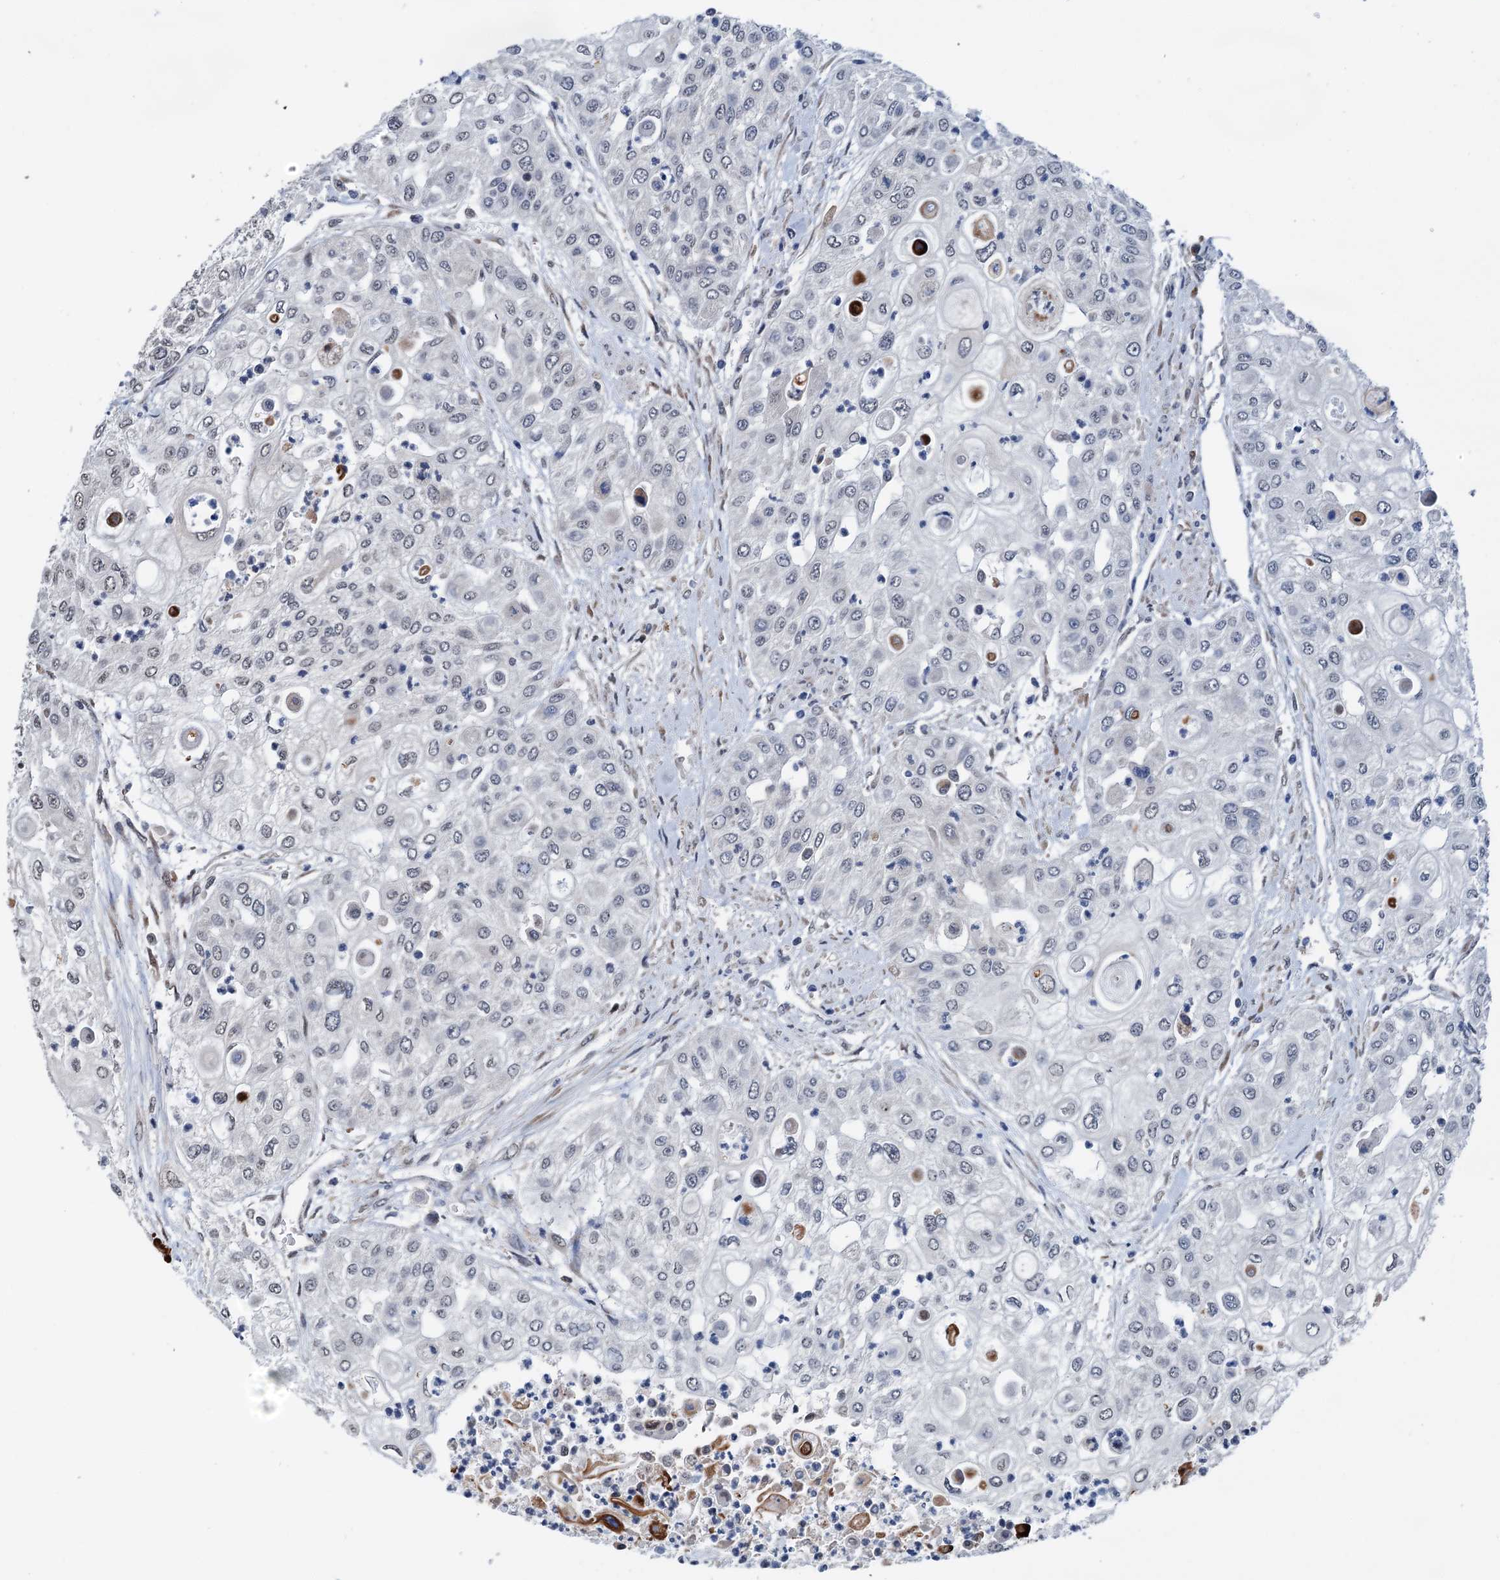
{"staining": {"intensity": "negative", "quantity": "none", "location": "none"}, "tissue": "urothelial cancer", "cell_type": "Tumor cells", "image_type": "cancer", "snomed": [{"axis": "morphology", "description": "Urothelial carcinoma, High grade"}, {"axis": "topography", "description": "Urinary bladder"}], "caption": "Tumor cells show no significant protein staining in urothelial cancer. The staining is performed using DAB brown chromogen with nuclei counter-stained in using hematoxylin.", "gene": "SHLD1", "patient": {"sex": "female", "age": 79}}